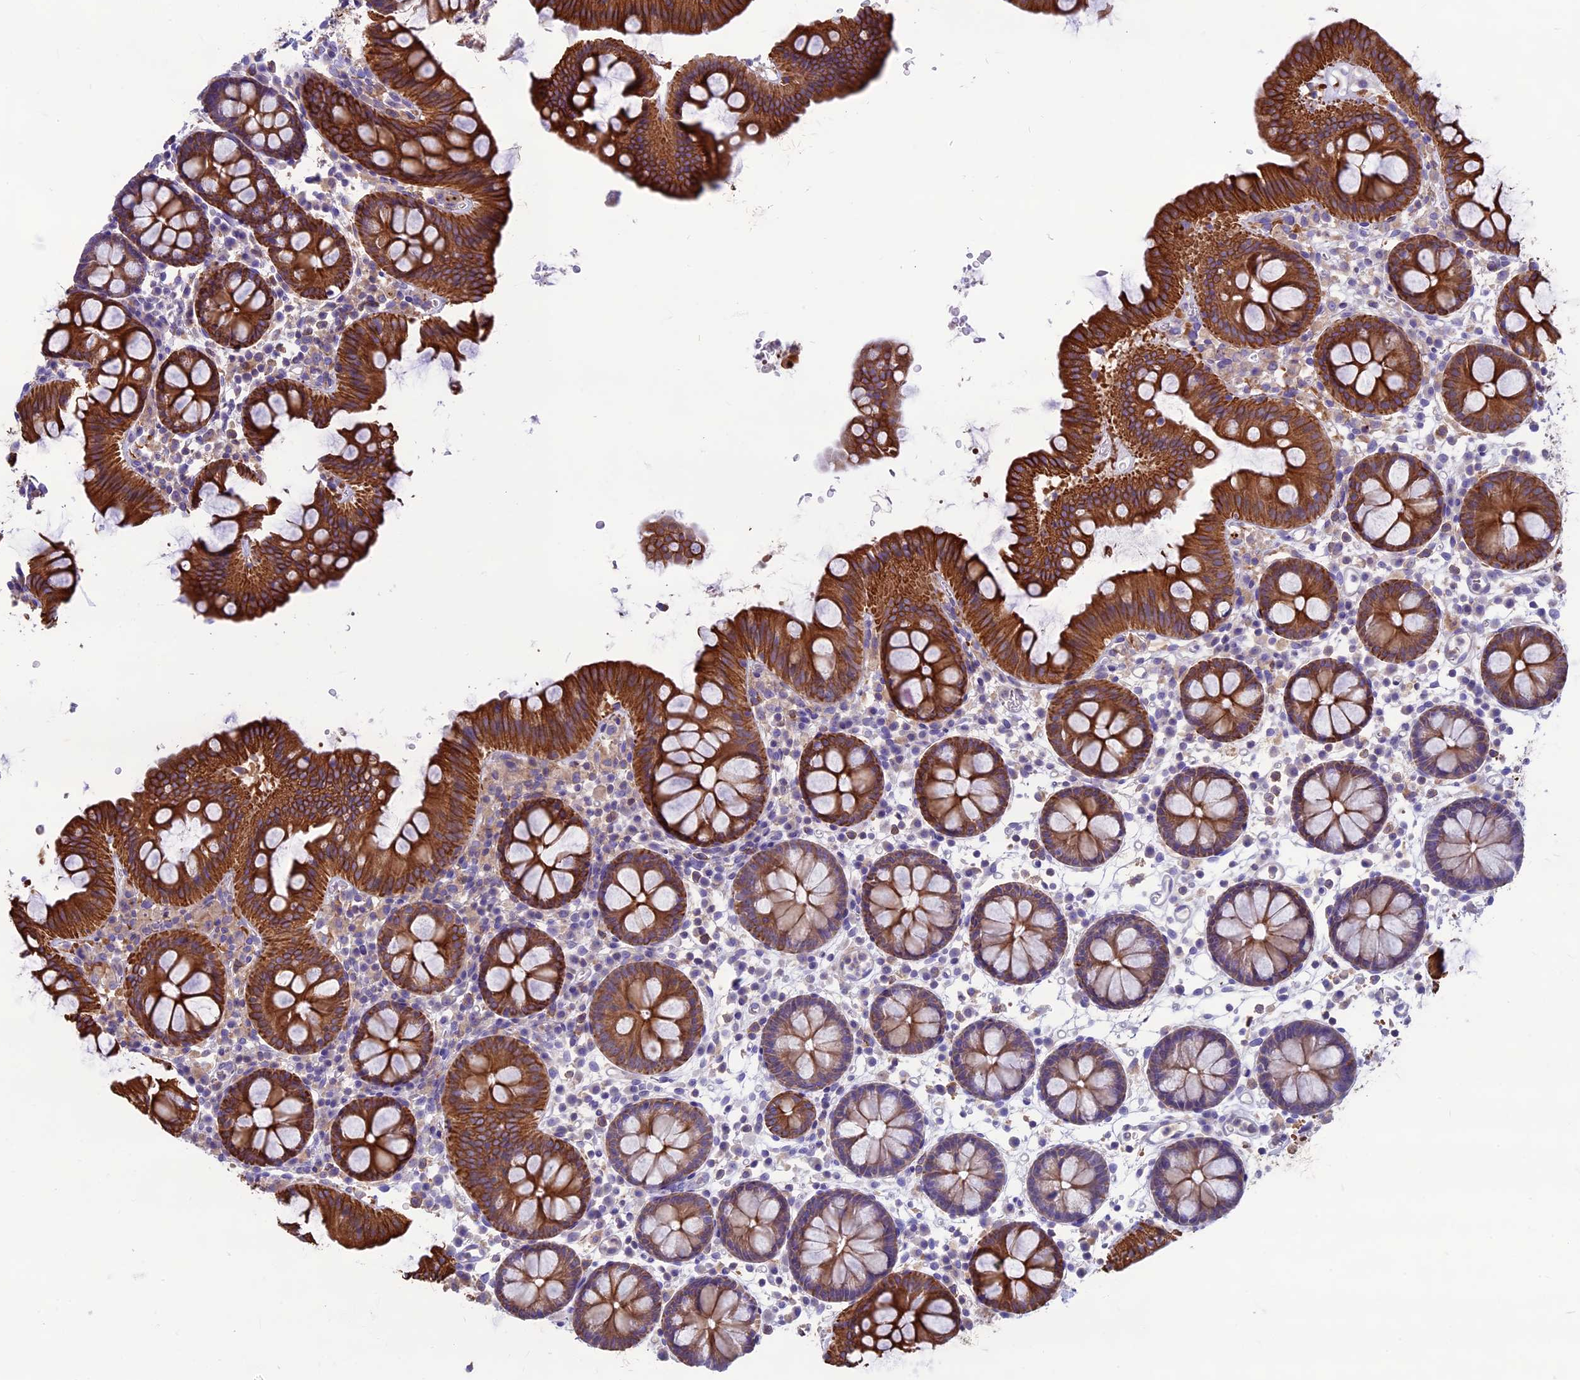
{"staining": {"intensity": "negative", "quantity": "none", "location": "none"}, "tissue": "colon", "cell_type": "Endothelial cells", "image_type": "normal", "snomed": [{"axis": "morphology", "description": "Normal tissue, NOS"}, {"axis": "topography", "description": "Colon"}], "caption": "This histopathology image is of benign colon stained with IHC to label a protein in brown with the nuclei are counter-stained blue. There is no positivity in endothelial cells.", "gene": "CDAN1", "patient": {"sex": "male", "age": 75}}